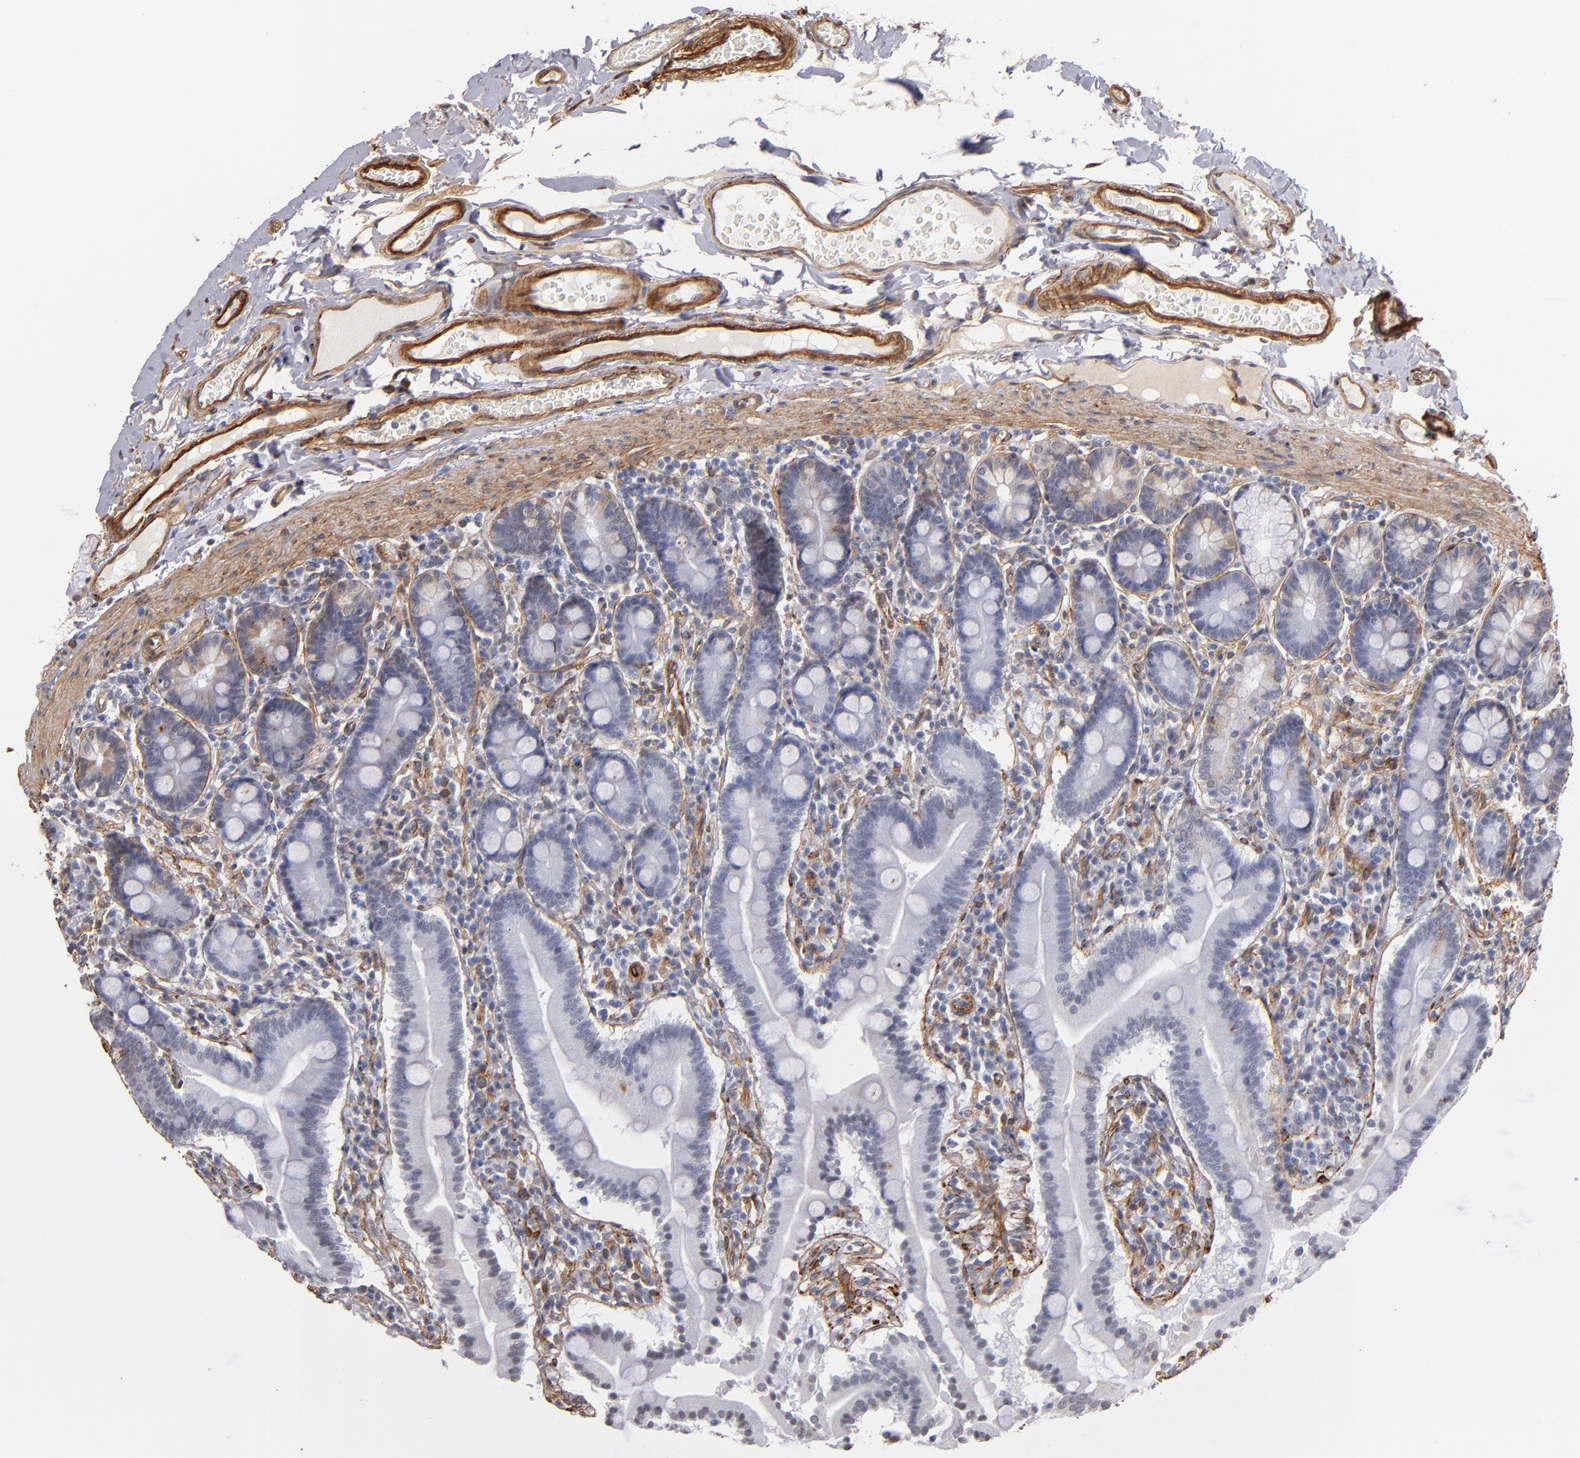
{"staining": {"intensity": "moderate", "quantity": ">75%", "location": "cytoplasmic/membranous"}, "tissue": "duodenum", "cell_type": "Glandular cells", "image_type": "normal", "snomed": [{"axis": "morphology", "description": "Normal tissue, NOS"}, {"axis": "topography", "description": "Duodenum"}], "caption": "This image exhibits immunohistochemistry (IHC) staining of normal duodenum, with medium moderate cytoplasmic/membranous expression in approximately >75% of glandular cells.", "gene": "LAMC1", "patient": {"sex": "male", "age": 50}}